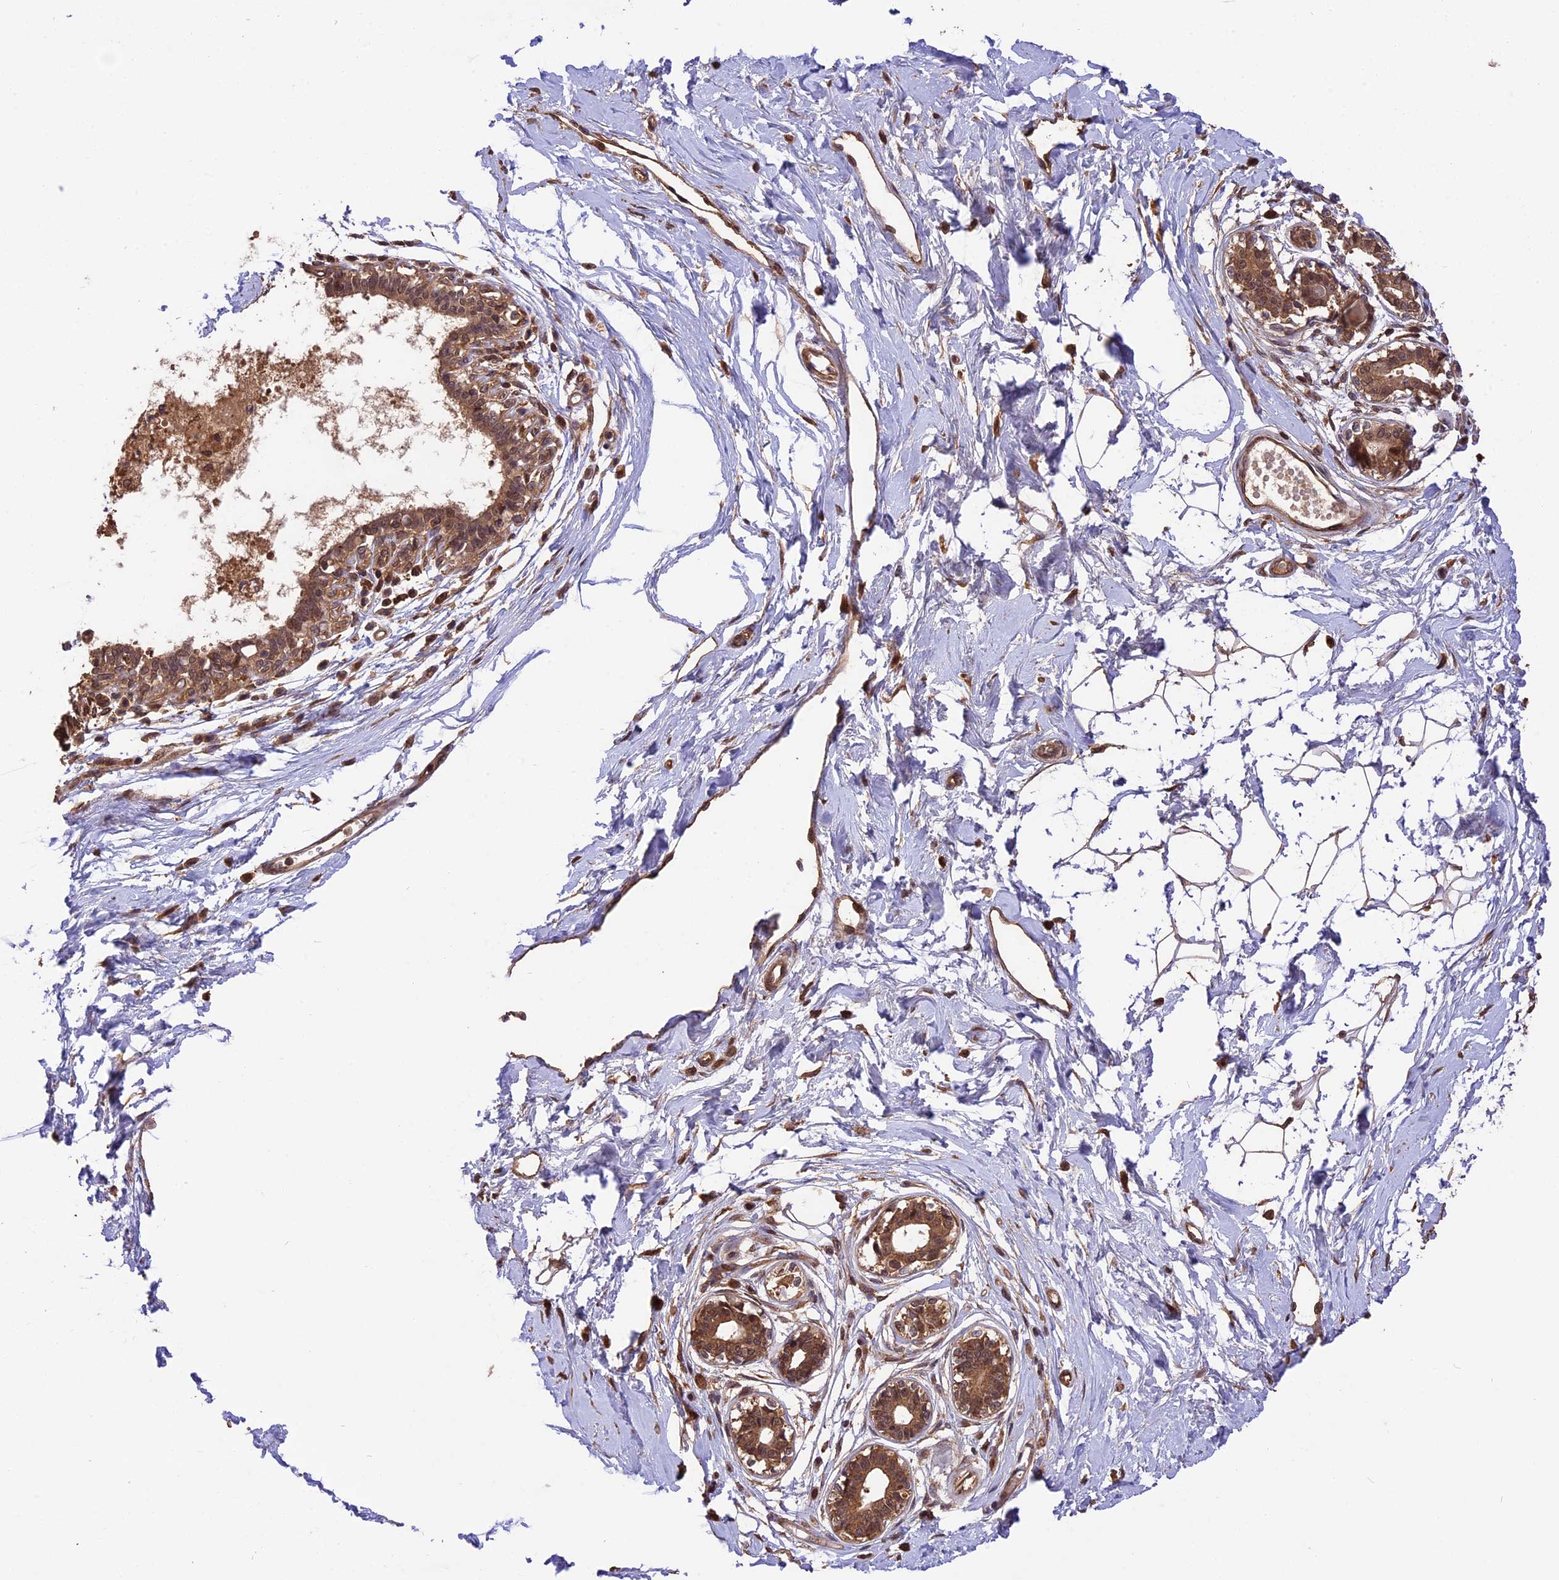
{"staining": {"intensity": "strong", "quantity": ">75%", "location": "cytoplasmic/membranous,nuclear"}, "tissue": "breast", "cell_type": "Adipocytes", "image_type": "normal", "snomed": [{"axis": "morphology", "description": "Normal tissue, NOS"}, {"axis": "topography", "description": "Breast"}], "caption": "Immunohistochemical staining of normal human breast exhibits strong cytoplasmic/membranous,nuclear protein expression in approximately >75% of adipocytes. The staining is performed using DAB brown chromogen to label protein expression. The nuclei are counter-stained blue using hematoxylin.", "gene": "ESCO1", "patient": {"sex": "female", "age": 45}}